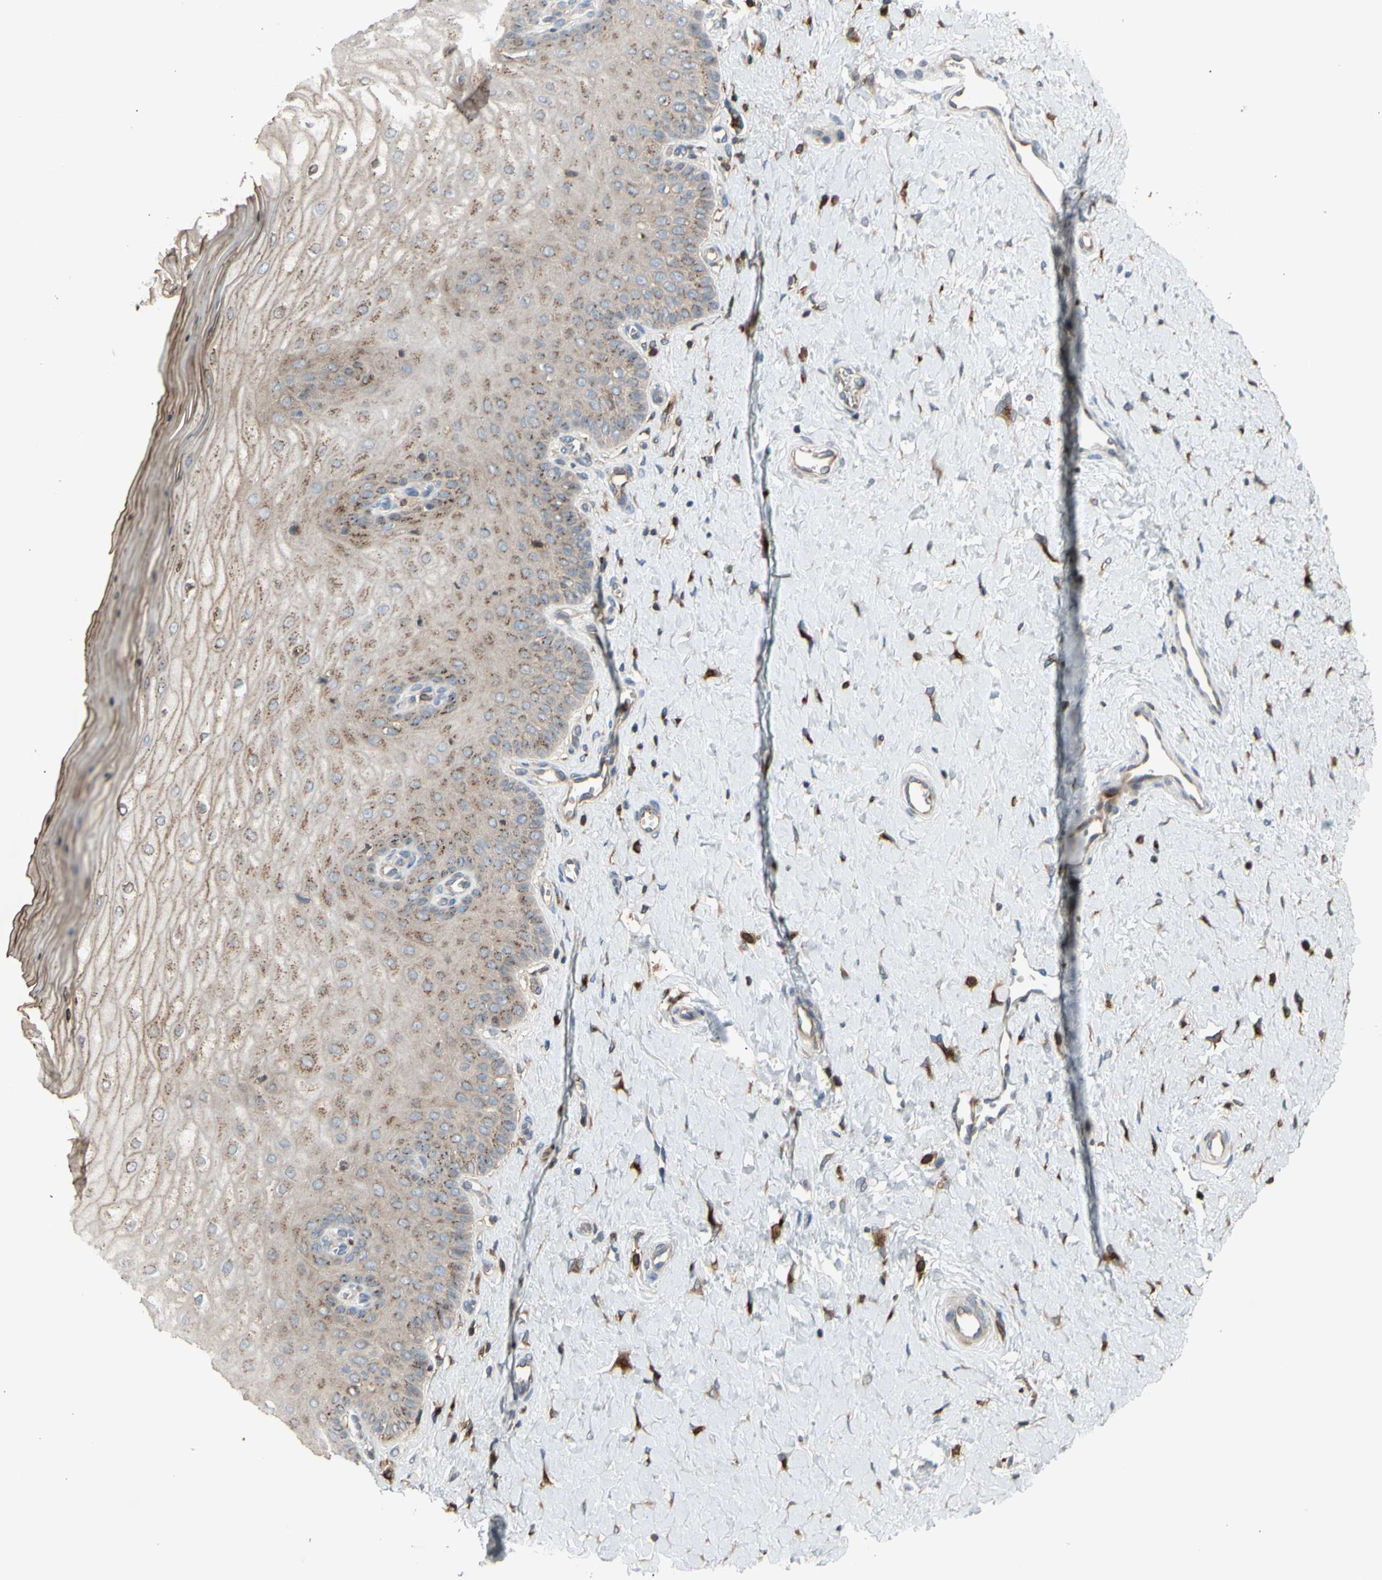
{"staining": {"intensity": "moderate", "quantity": ">75%", "location": "cytoplasmic/membranous"}, "tissue": "cervix", "cell_type": "Glandular cells", "image_type": "normal", "snomed": [{"axis": "morphology", "description": "Normal tissue, NOS"}, {"axis": "topography", "description": "Cervix"}], "caption": "IHC photomicrograph of benign cervix stained for a protein (brown), which reveals medium levels of moderate cytoplasmic/membranous staining in approximately >75% of glandular cells.", "gene": "GALNT5", "patient": {"sex": "female", "age": 39}}